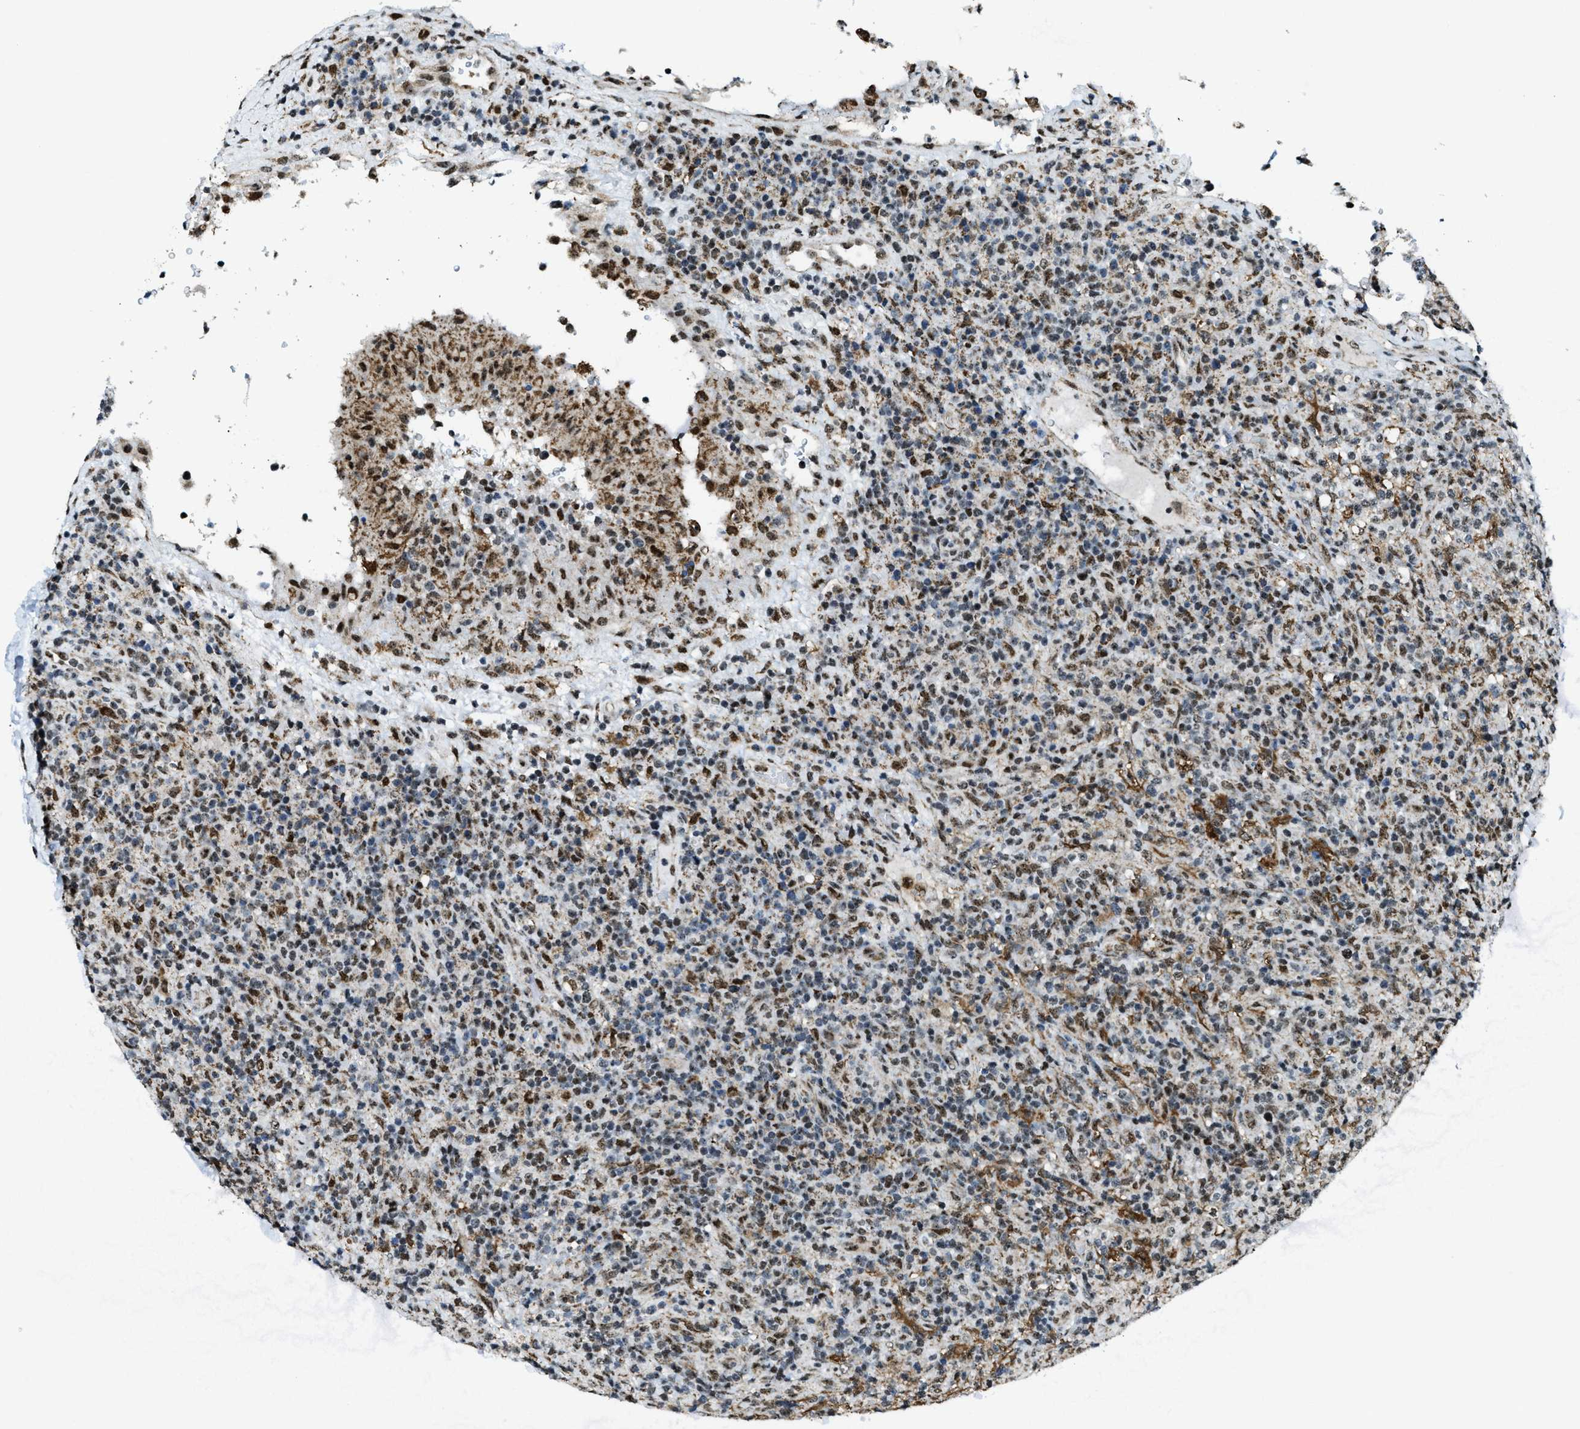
{"staining": {"intensity": "moderate", "quantity": "25%-75%", "location": "cytoplasmic/membranous,nuclear"}, "tissue": "lymphoma", "cell_type": "Tumor cells", "image_type": "cancer", "snomed": [{"axis": "morphology", "description": "Malignant lymphoma, non-Hodgkin's type, High grade"}, {"axis": "topography", "description": "Lymph node"}], "caption": "Immunohistochemical staining of high-grade malignant lymphoma, non-Hodgkin's type demonstrates moderate cytoplasmic/membranous and nuclear protein staining in approximately 25%-75% of tumor cells.", "gene": "SP100", "patient": {"sex": "female", "age": 76}}